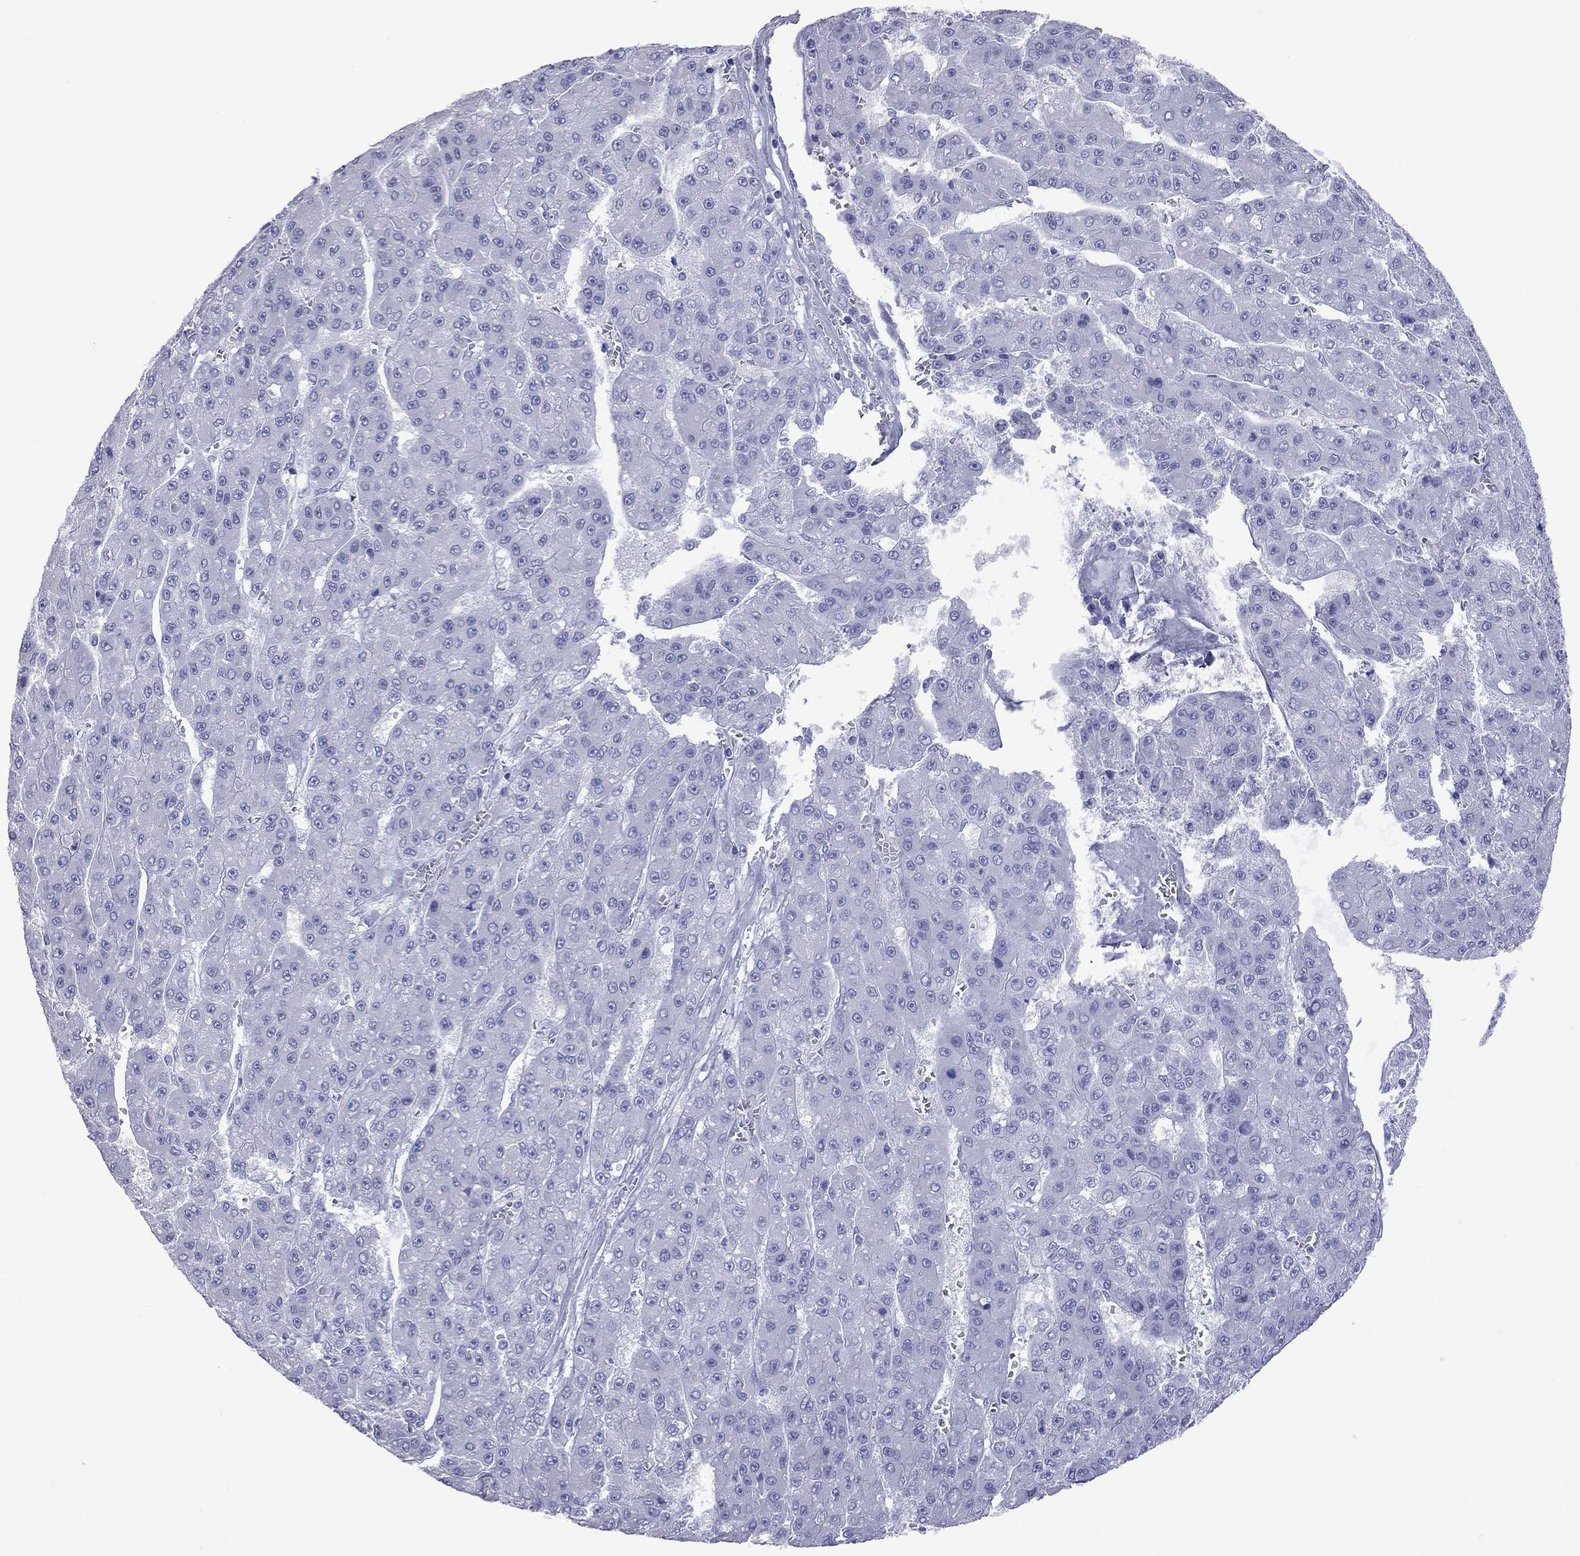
{"staining": {"intensity": "negative", "quantity": "none", "location": "none"}, "tissue": "liver cancer", "cell_type": "Tumor cells", "image_type": "cancer", "snomed": [{"axis": "morphology", "description": "Carcinoma, Hepatocellular, NOS"}, {"axis": "topography", "description": "Liver"}], "caption": "DAB (3,3'-diaminobenzidine) immunohistochemical staining of human liver hepatocellular carcinoma reveals no significant staining in tumor cells.", "gene": "VSIG10", "patient": {"sex": "male", "age": 70}}